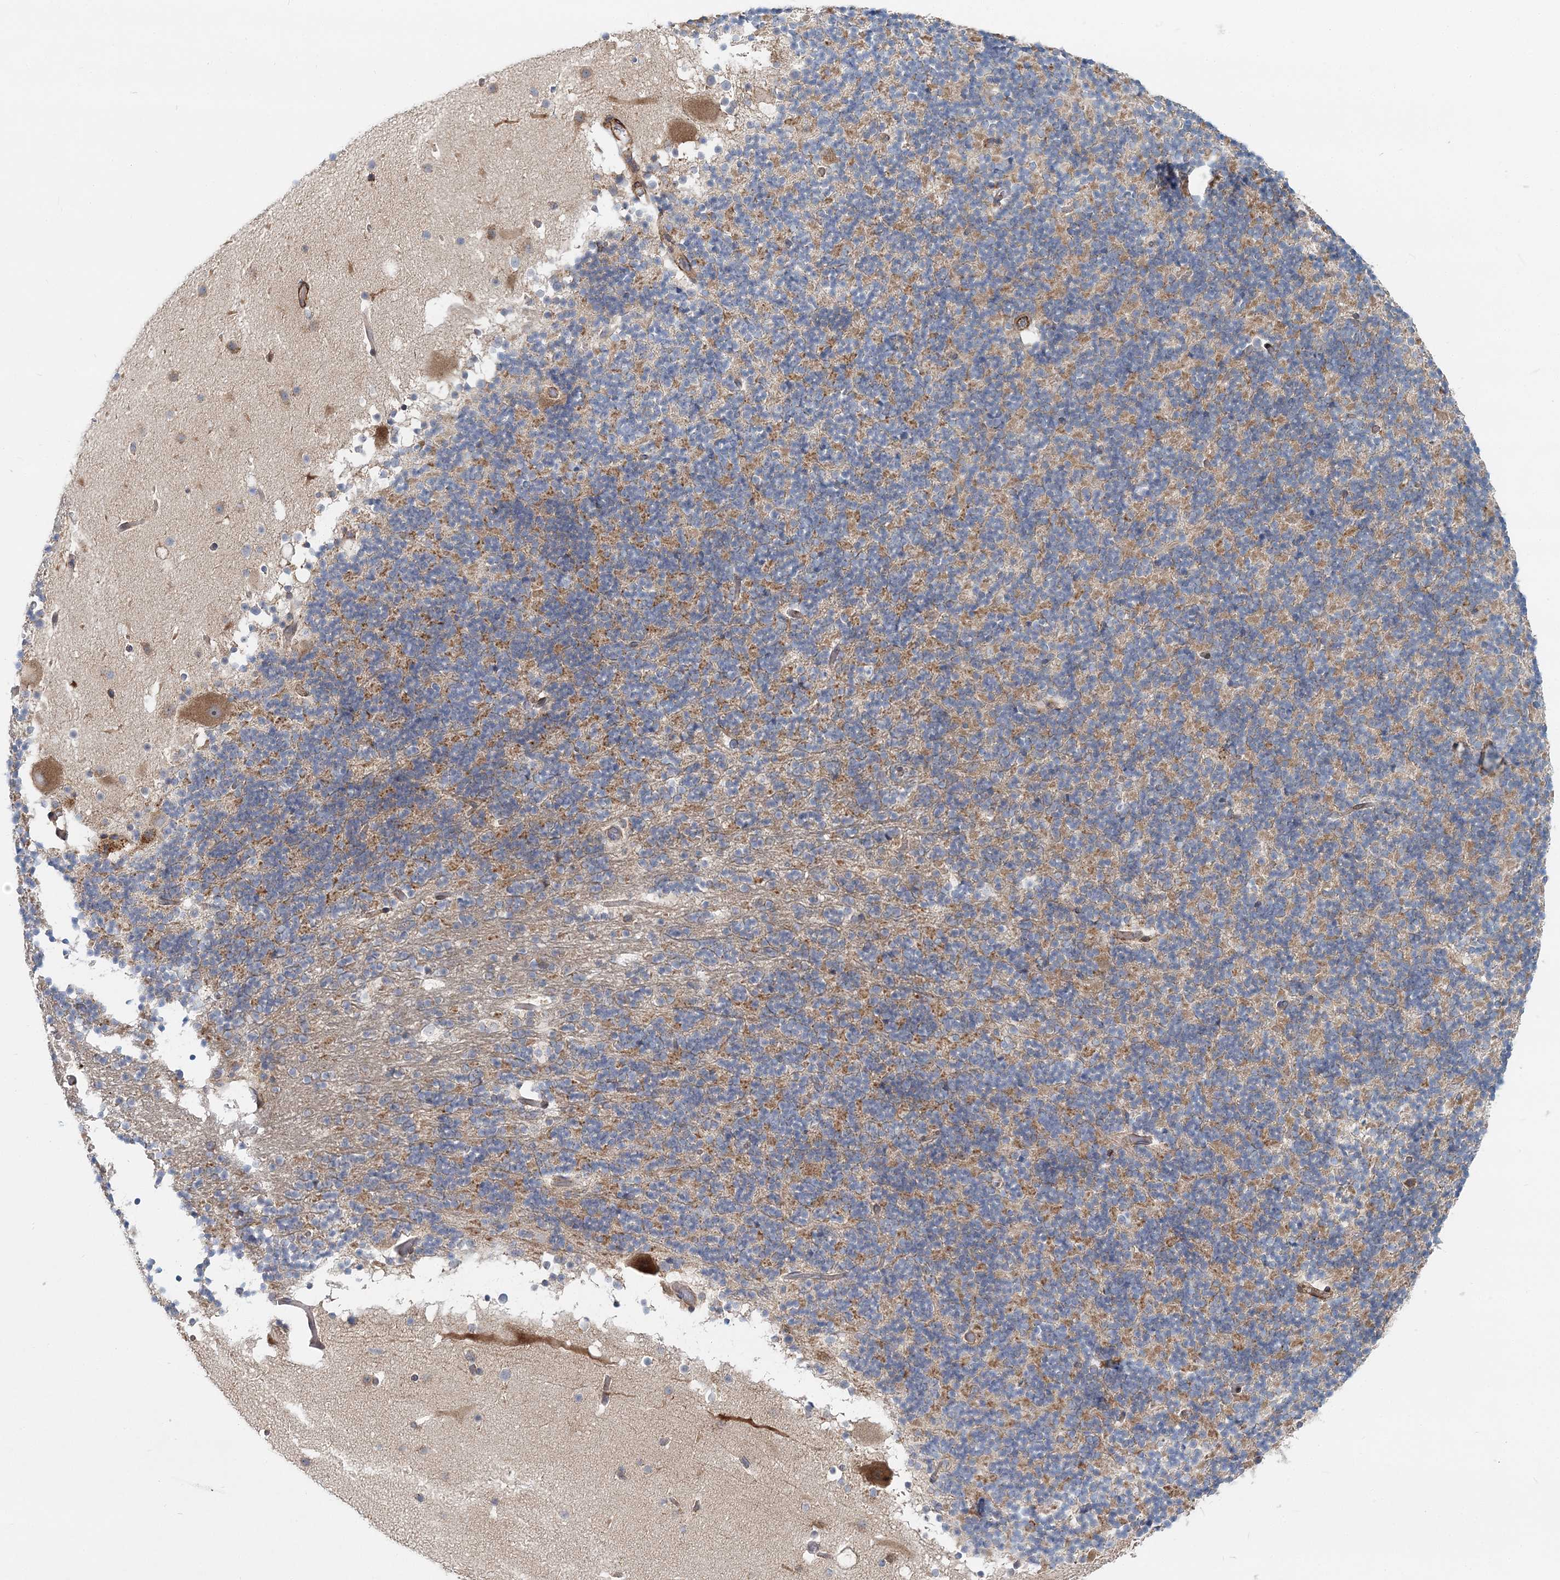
{"staining": {"intensity": "moderate", "quantity": "25%-75%", "location": "cytoplasmic/membranous"}, "tissue": "cerebellum", "cell_type": "Cells in granular layer", "image_type": "normal", "snomed": [{"axis": "morphology", "description": "Normal tissue, NOS"}, {"axis": "topography", "description": "Cerebellum"}], "caption": "Immunohistochemistry (IHC) staining of benign cerebellum, which demonstrates medium levels of moderate cytoplasmic/membranous positivity in approximately 25%-75% of cells in granular layer indicating moderate cytoplasmic/membranous protein expression. The staining was performed using DAB (3,3'-diaminobenzidine) (brown) for protein detection and nuclei were counterstained in hematoxylin (blue).", "gene": "NBAS", "patient": {"sex": "male", "age": 57}}